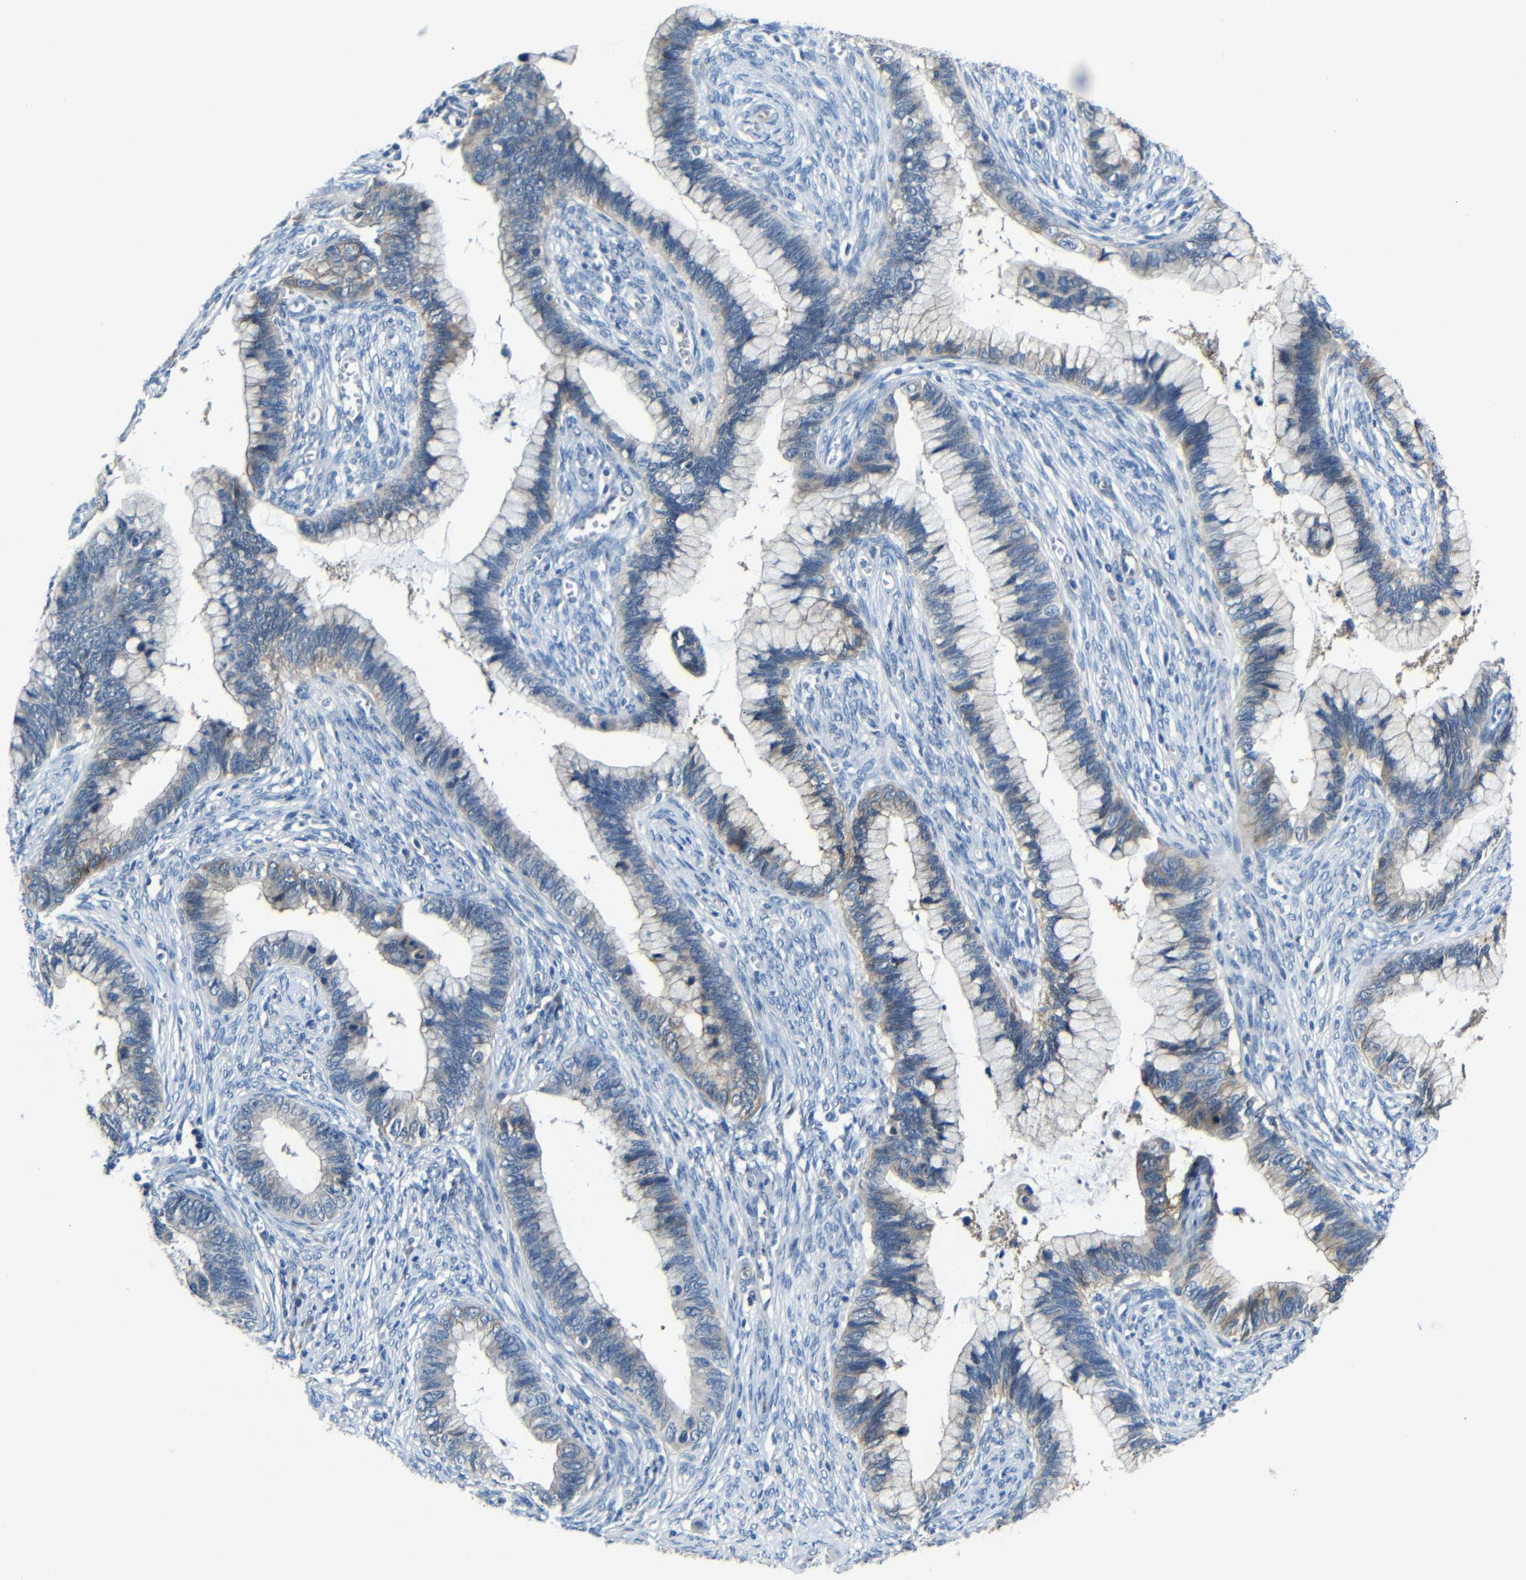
{"staining": {"intensity": "weak", "quantity": "<25%", "location": "cytoplasmic/membranous"}, "tissue": "cervical cancer", "cell_type": "Tumor cells", "image_type": "cancer", "snomed": [{"axis": "morphology", "description": "Adenocarcinoma, NOS"}, {"axis": "topography", "description": "Cervix"}], "caption": "This micrograph is of cervical cancer (adenocarcinoma) stained with IHC to label a protein in brown with the nuclei are counter-stained blue. There is no expression in tumor cells.", "gene": "ZNF90", "patient": {"sex": "female", "age": 44}}